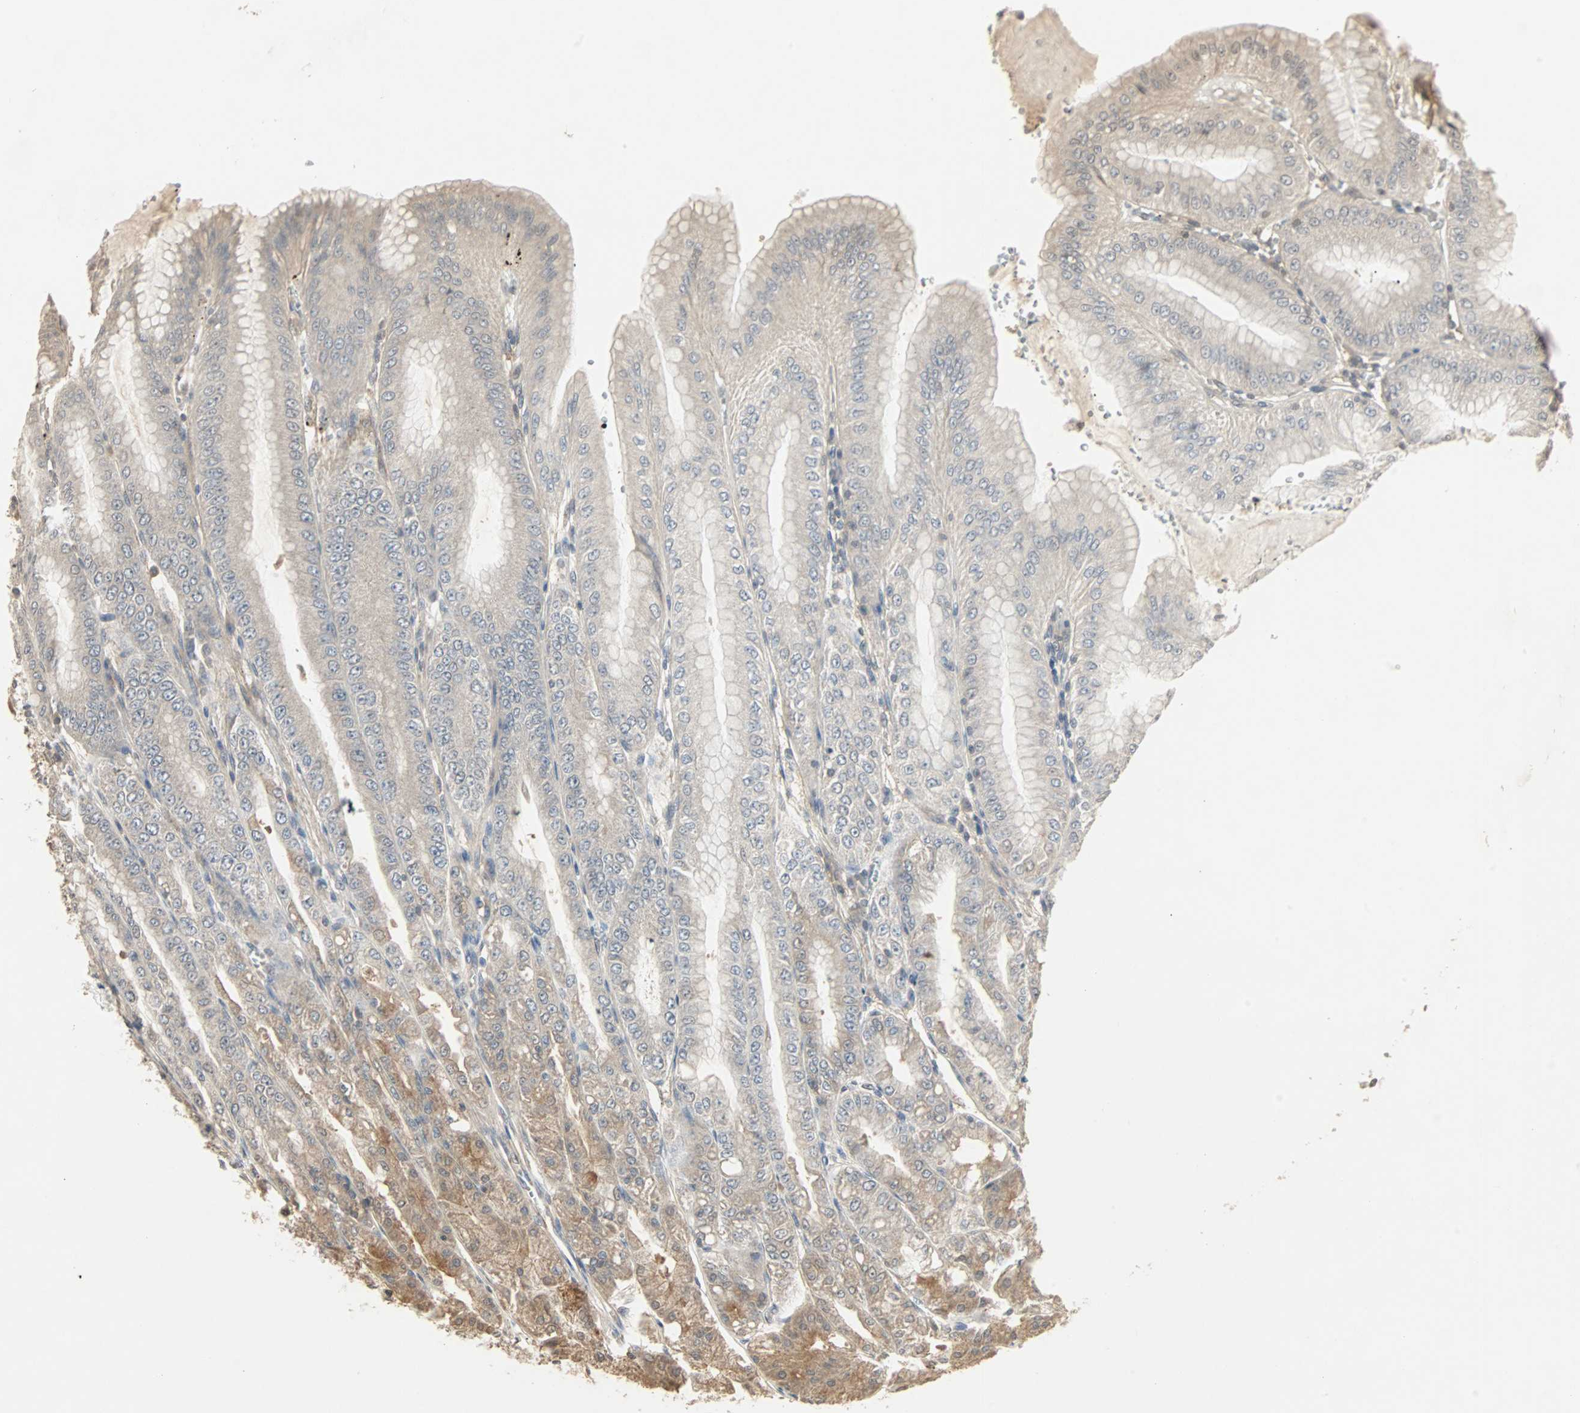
{"staining": {"intensity": "moderate", "quantity": ">75%", "location": "cytoplasmic/membranous,nuclear"}, "tissue": "stomach", "cell_type": "Glandular cells", "image_type": "normal", "snomed": [{"axis": "morphology", "description": "Normal tissue, NOS"}, {"axis": "topography", "description": "Stomach, lower"}], "caption": "Immunohistochemical staining of unremarkable stomach exhibits moderate cytoplasmic/membranous,nuclear protein staining in approximately >75% of glandular cells.", "gene": "DRG2", "patient": {"sex": "male", "age": 71}}